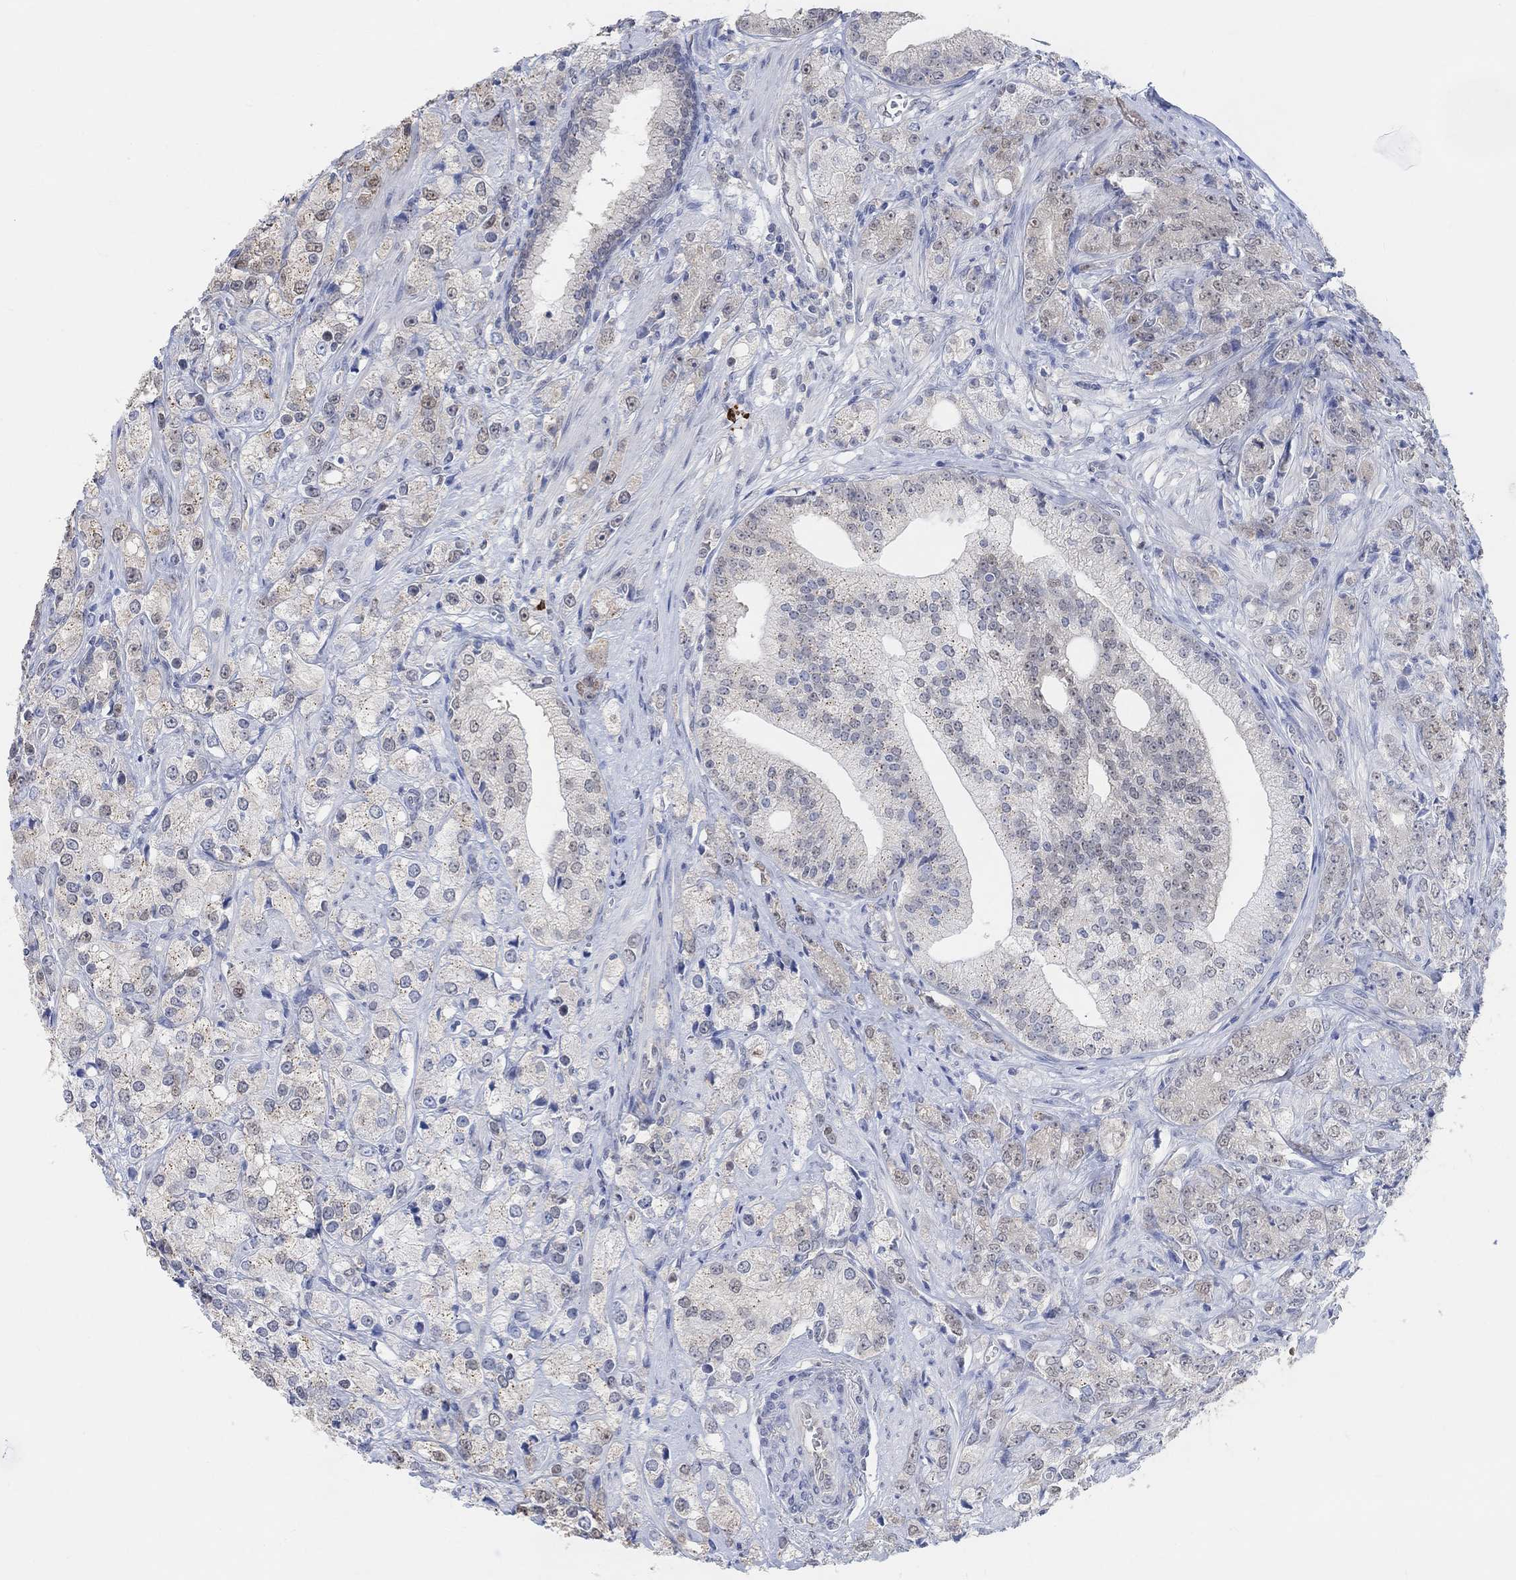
{"staining": {"intensity": "negative", "quantity": "none", "location": "none"}, "tissue": "prostate cancer", "cell_type": "Tumor cells", "image_type": "cancer", "snomed": [{"axis": "morphology", "description": "Adenocarcinoma, NOS"}, {"axis": "topography", "description": "Prostate and seminal vesicle, NOS"}, {"axis": "topography", "description": "Prostate"}], "caption": "IHC histopathology image of neoplastic tissue: human prostate cancer (adenocarcinoma) stained with DAB (3,3'-diaminobenzidine) reveals no significant protein positivity in tumor cells.", "gene": "MUC1", "patient": {"sex": "male", "age": 68}}